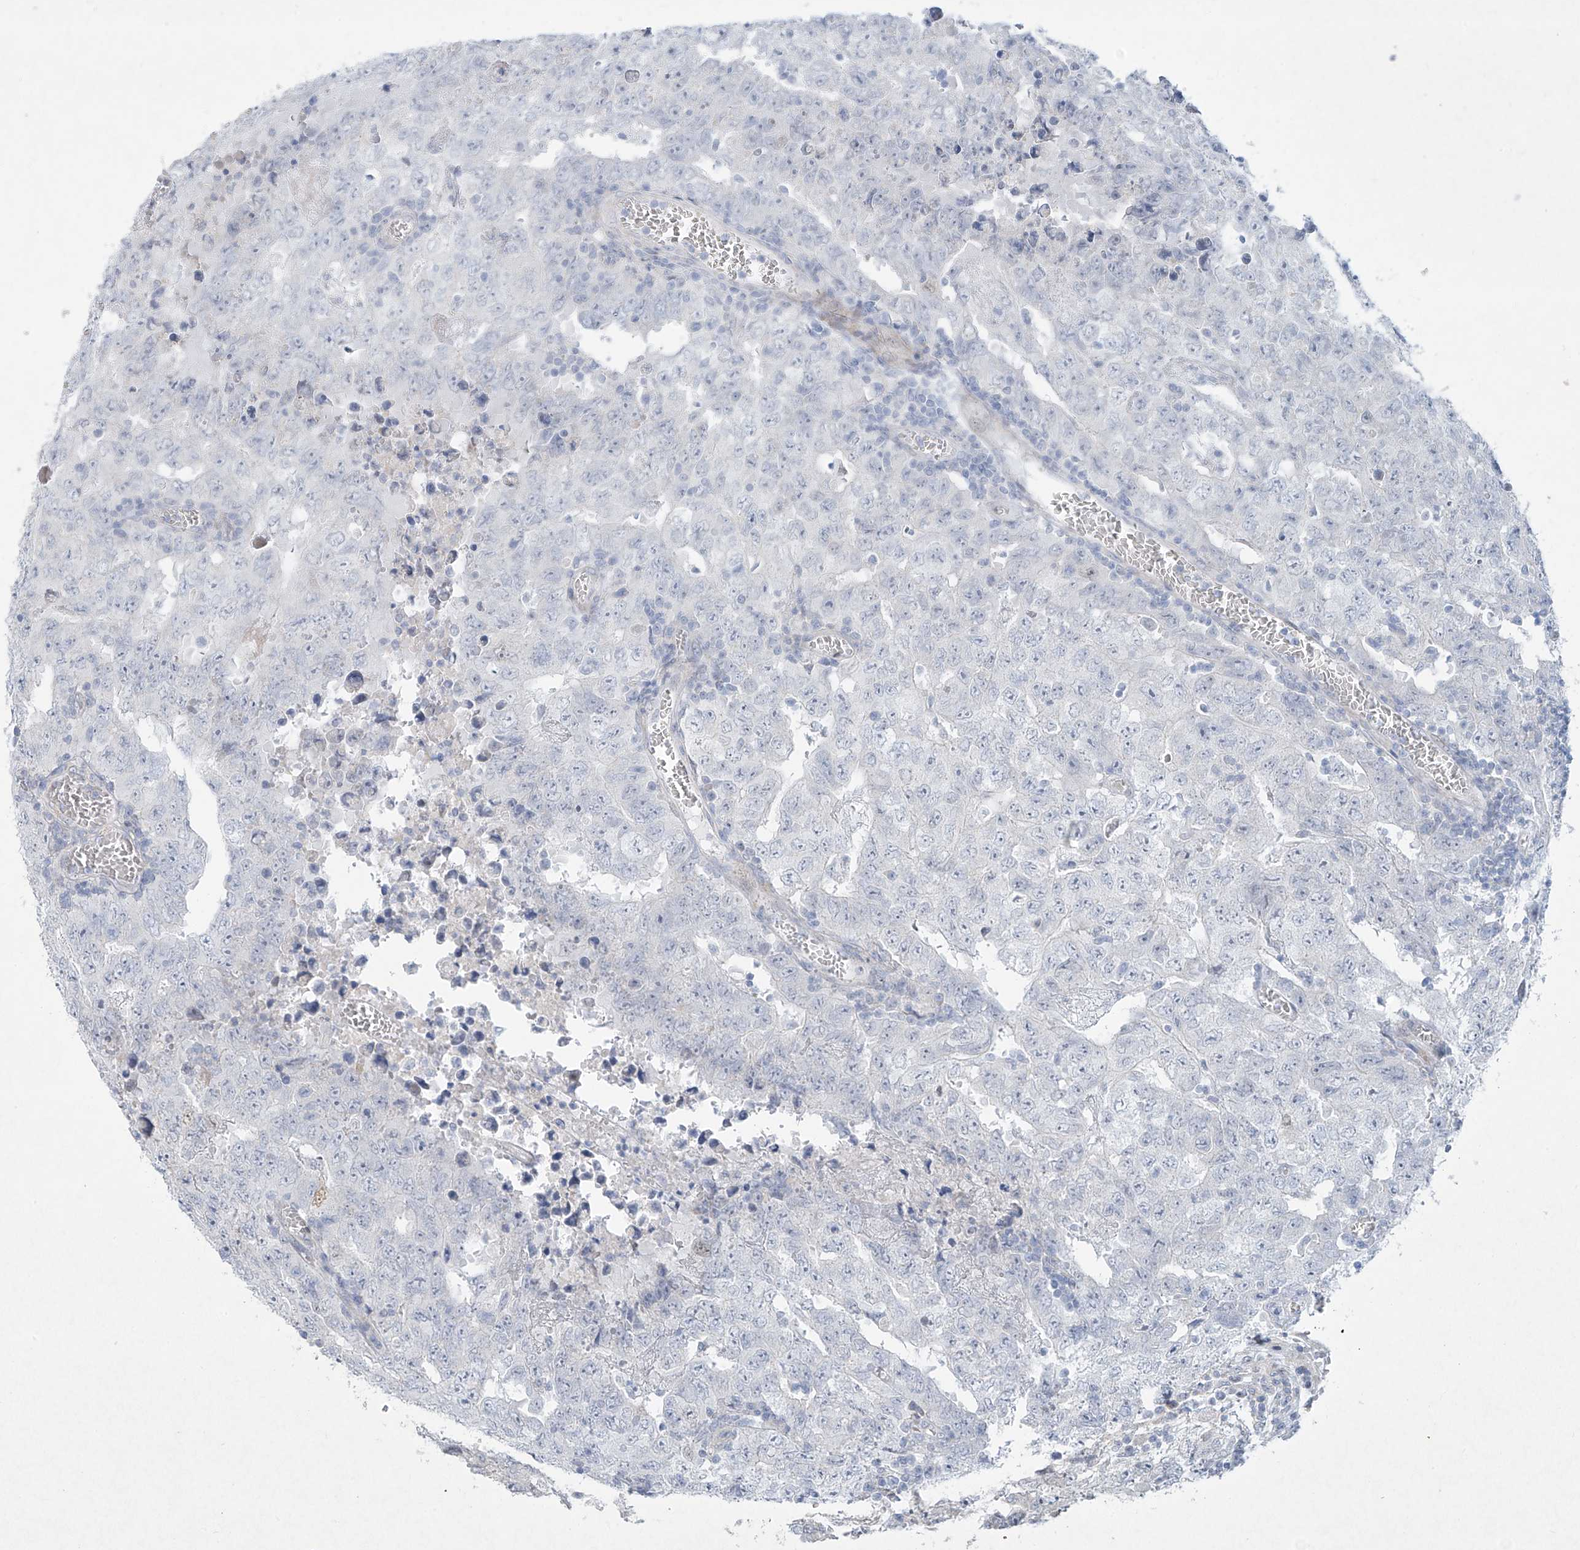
{"staining": {"intensity": "negative", "quantity": "none", "location": "none"}, "tissue": "testis cancer", "cell_type": "Tumor cells", "image_type": "cancer", "snomed": [{"axis": "morphology", "description": "Carcinoma, Embryonal, NOS"}, {"axis": "topography", "description": "Testis"}], "caption": "IHC histopathology image of human testis cancer (embryonal carcinoma) stained for a protein (brown), which reveals no expression in tumor cells.", "gene": "PAX6", "patient": {"sex": "male", "age": 26}}